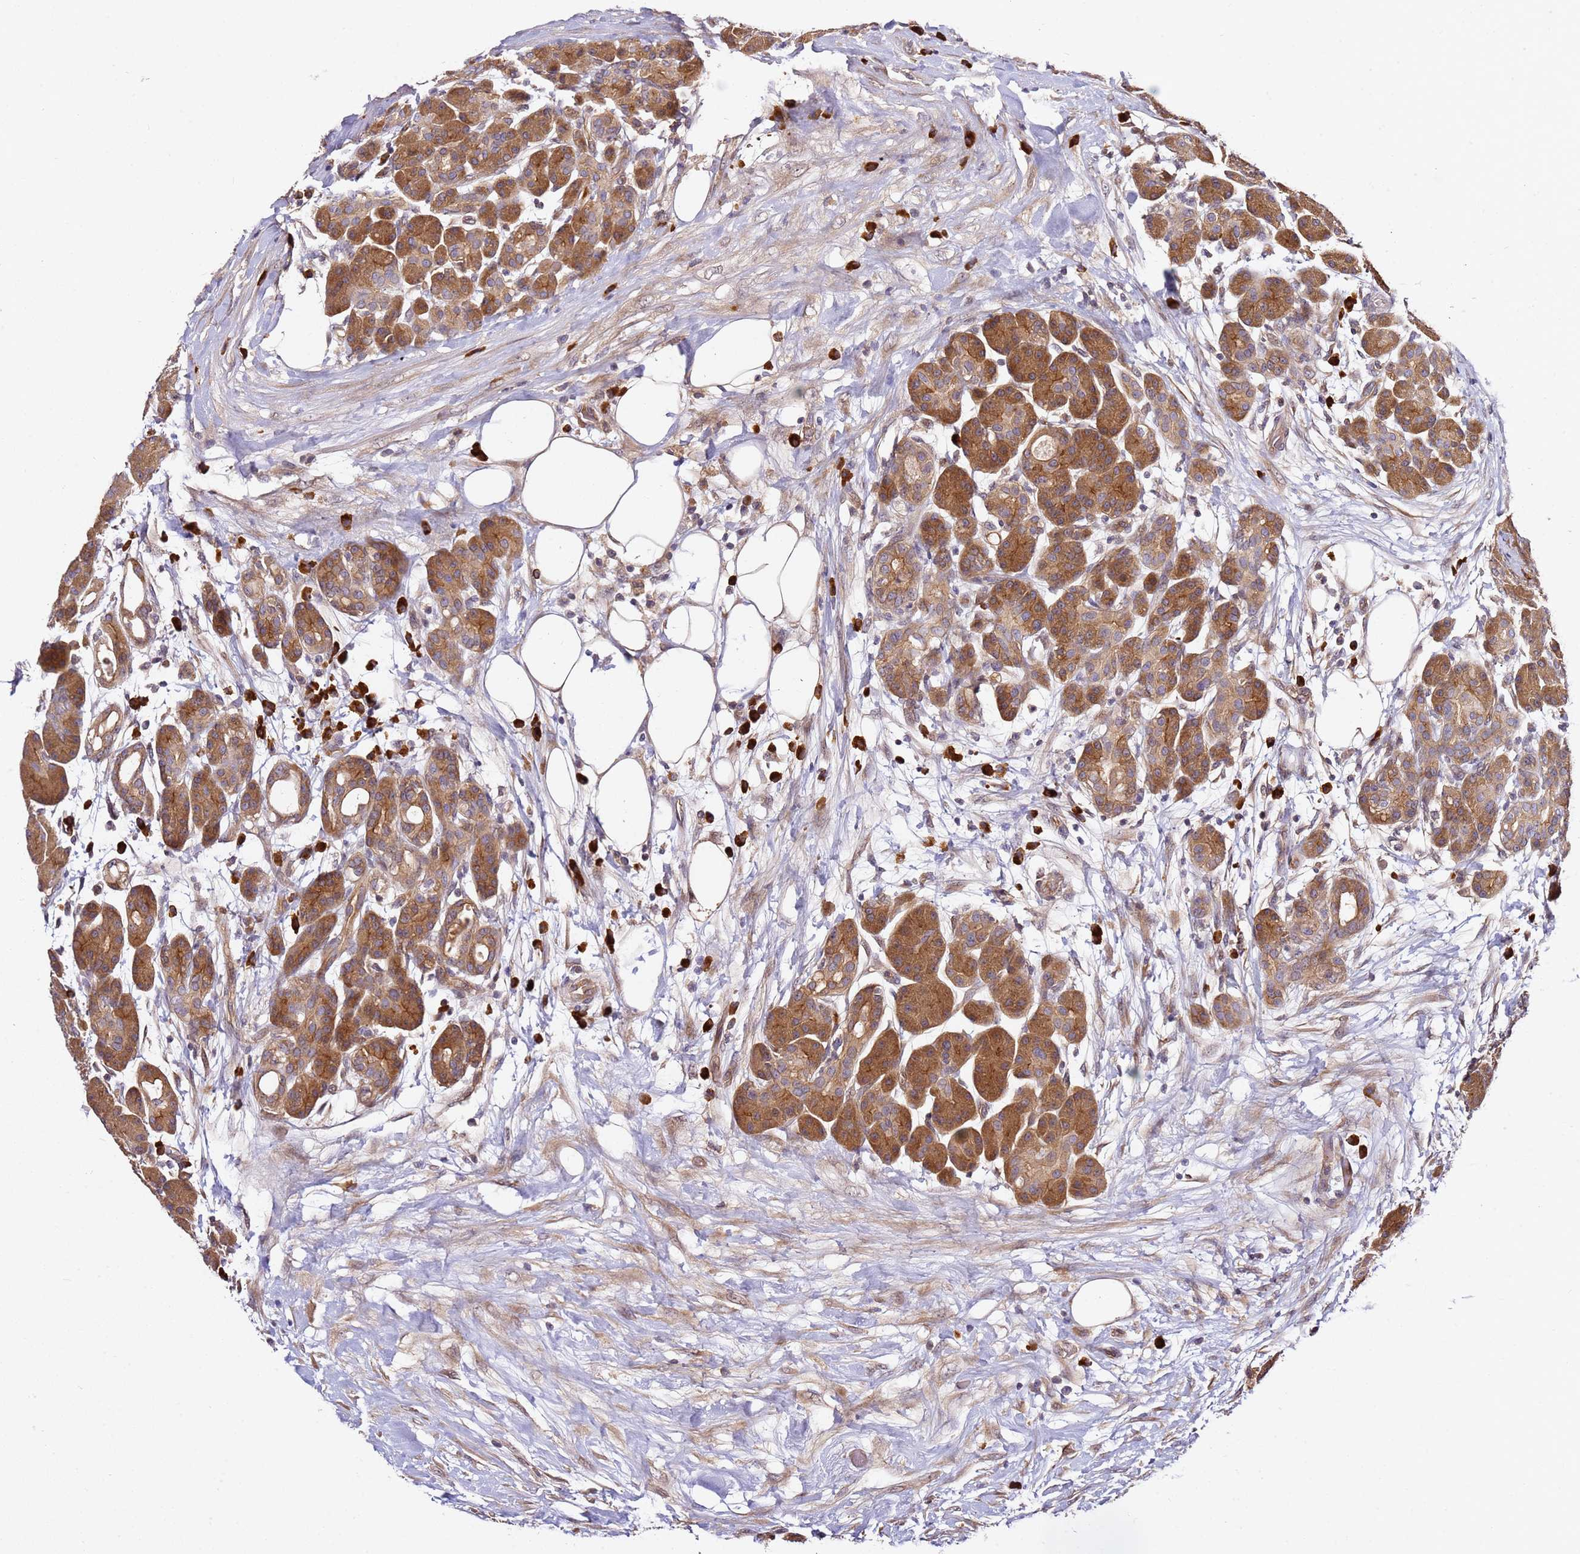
{"staining": {"intensity": "strong", "quantity": ">75%", "location": "cytoplasmic/membranous"}, "tissue": "pancreas", "cell_type": "Exocrine glandular cells", "image_type": "normal", "snomed": [{"axis": "morphology", "description": "Normal tissue, NOS"}, {"axis": "topography", "description": "Pancreas"}], "caption": "Unremarkable pancreas reveals strong cytoplasmic/membranous expression in approximately >75% of exocrine glandular cells, visualized by immunohistochemistry.", "gene": "OSBPL2", "patient": {"sex": "male", "age": 63}}